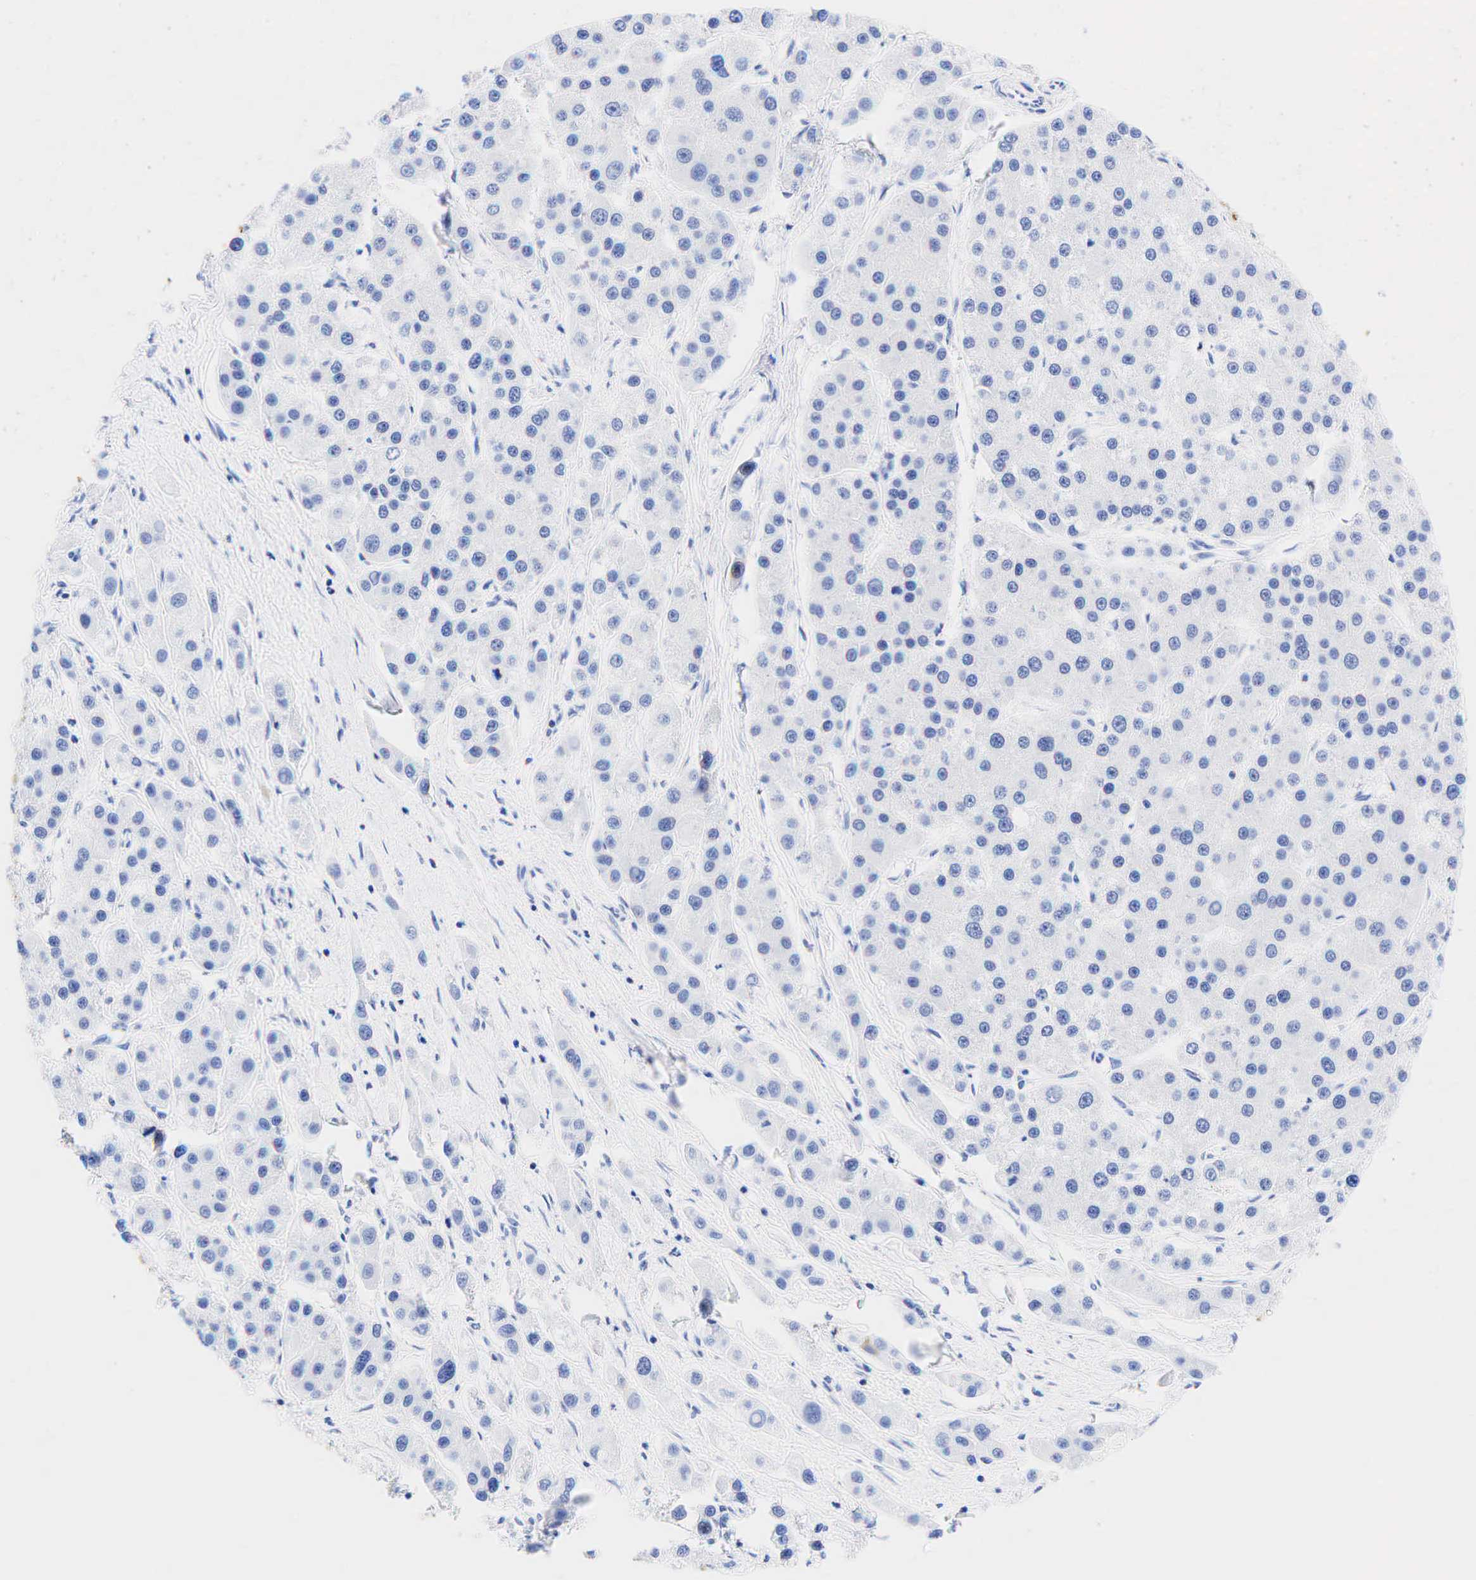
{"staining": {"intensity": "negative", "quantity": "none", "location": "none"}, "tissue": "liver cancer", "cell_type": "Tumor cells", "image_type": "cancer", "snomed": [{"axis": "morphology", "description": "Carcinoma, Hepatocellular, NOS"}, {"axis": "topography", "description": "Liver"}], "caption": "Tumor cells show no significant protein expression in liver hepatocellular carcinoma. (DAB immunohistochemistry (IHC) visualized using brightfield microscopy, high magnification).", "gene": "KRT19", "patient": {"sex": "female", "age": 85}}